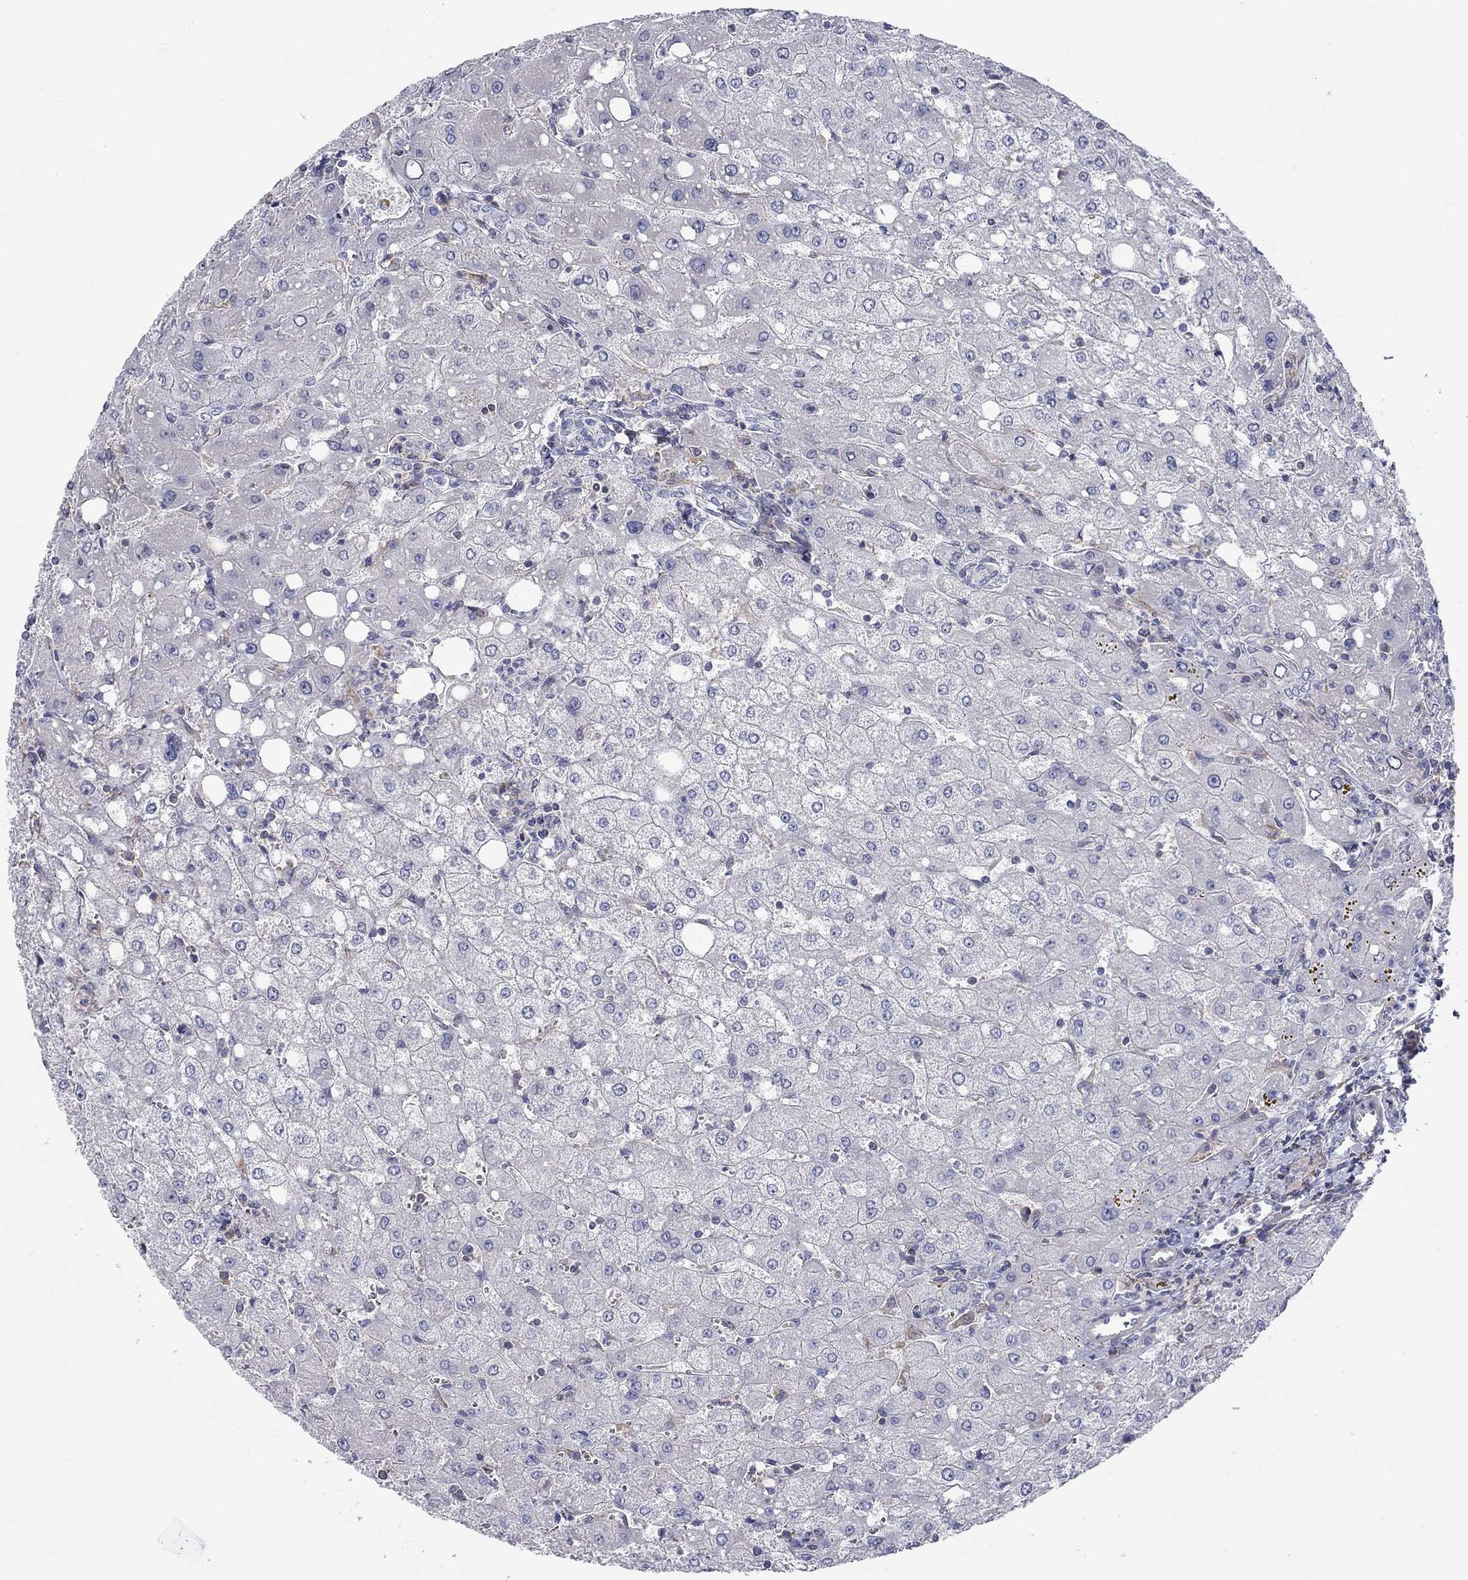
{"staining": {"intensity": "negative", "quantity": "none", "location": "none"}, "tissue": "liver", "cell_type": "Cholangiocytes", "image_type": "normal", "snomed": [{"axis": "morphology", "description": "Normal tissue, NOS"}, {"axis": "topography", "description": "Liver"}], "caption": "An immunohistochemistry photomicrograph of unremarkable liver is shown. There is no staining in cholangiocytes of liver.", "gene": "PCDHGA10", "patient": {"sex": "female", "age": 53}}